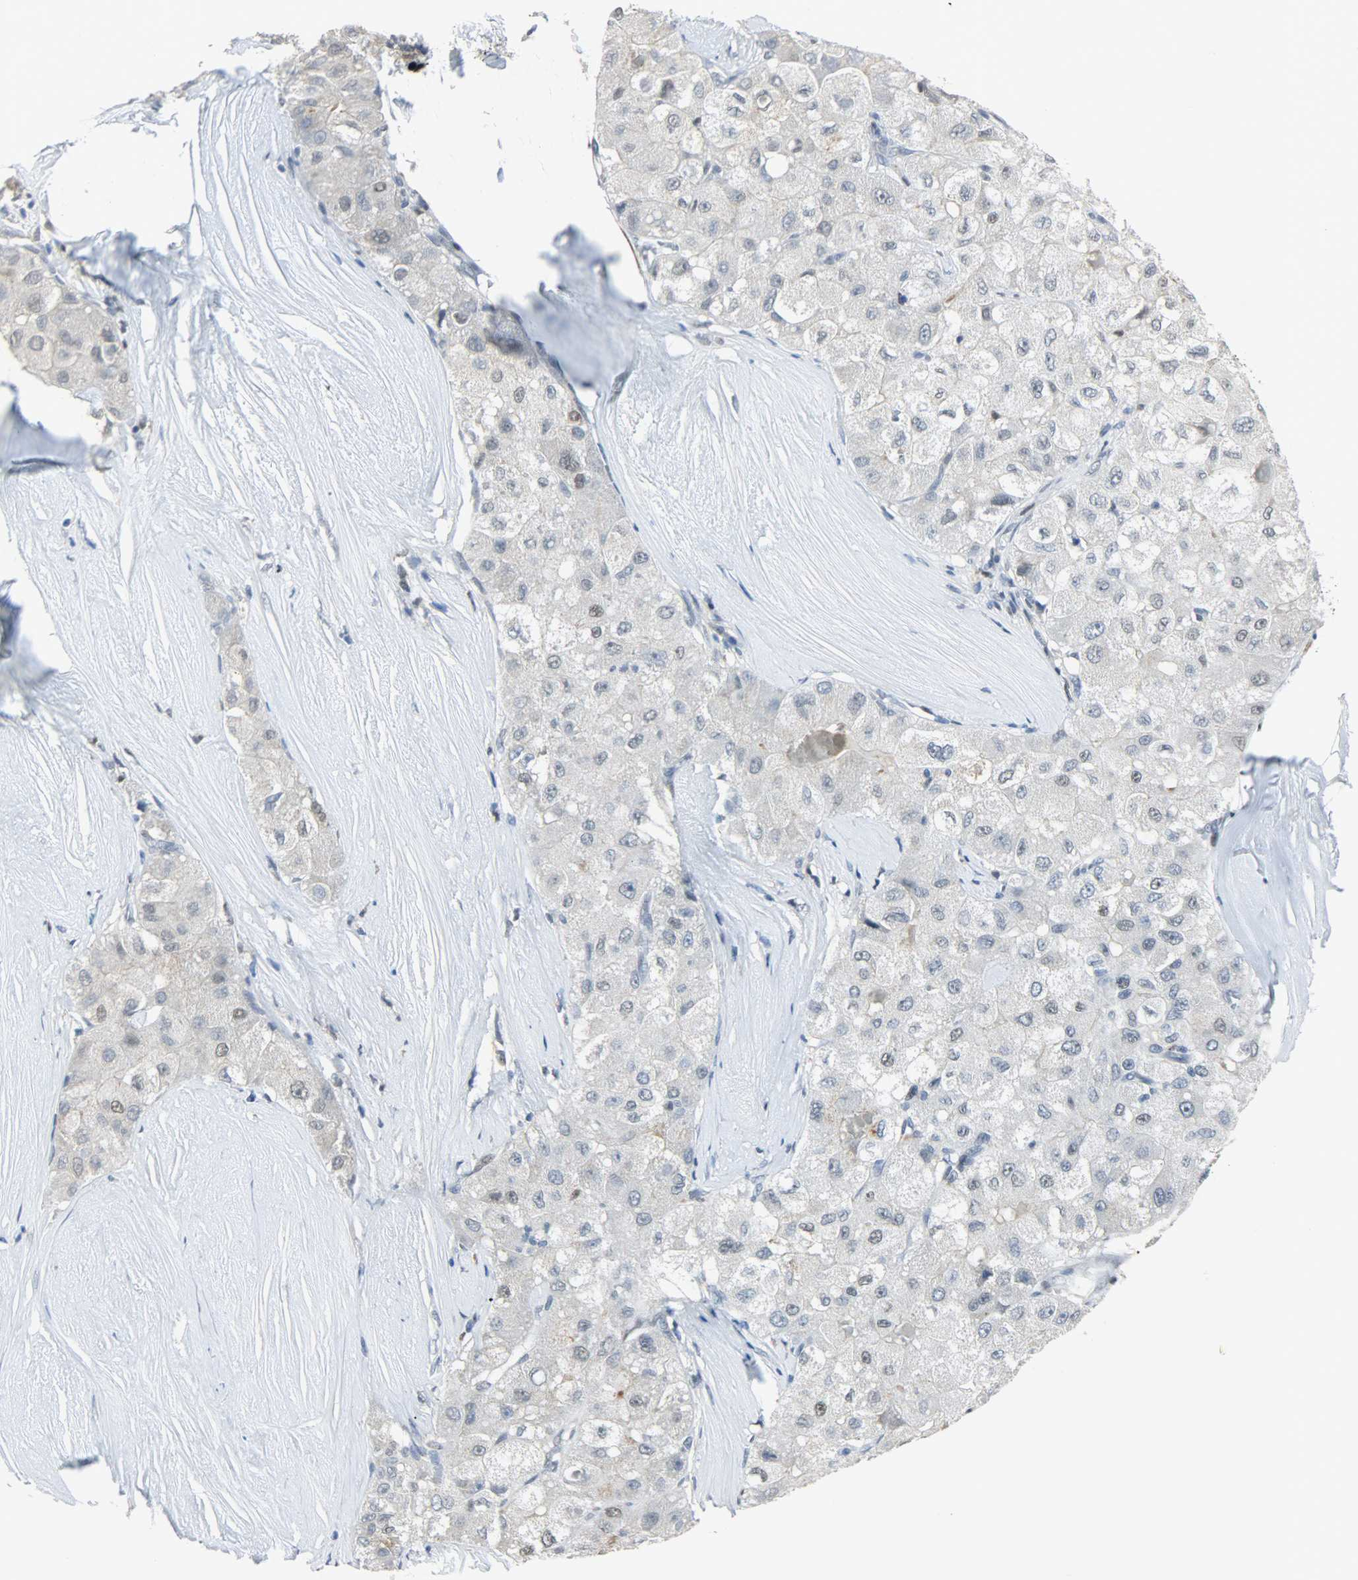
{"staining": {"intensity": "negative", "quantity": "none", "location": "none"}, "tissue": "liver cancer", "cell_type": "Tumor cells", "image_type": "cancer", "snomed": [{"axis": "morphology", "description": "Carcinoma, Hepatocellular, NOS"}, {"axis": "topography", "description": "Liver"}], "caption": "A photomicrograph of human liver cancer (hepatocellular carcinoma) is negative for staining in tumor cells.", "gene": "PPARG", "patient": {"sex": "male", "age": 80}}